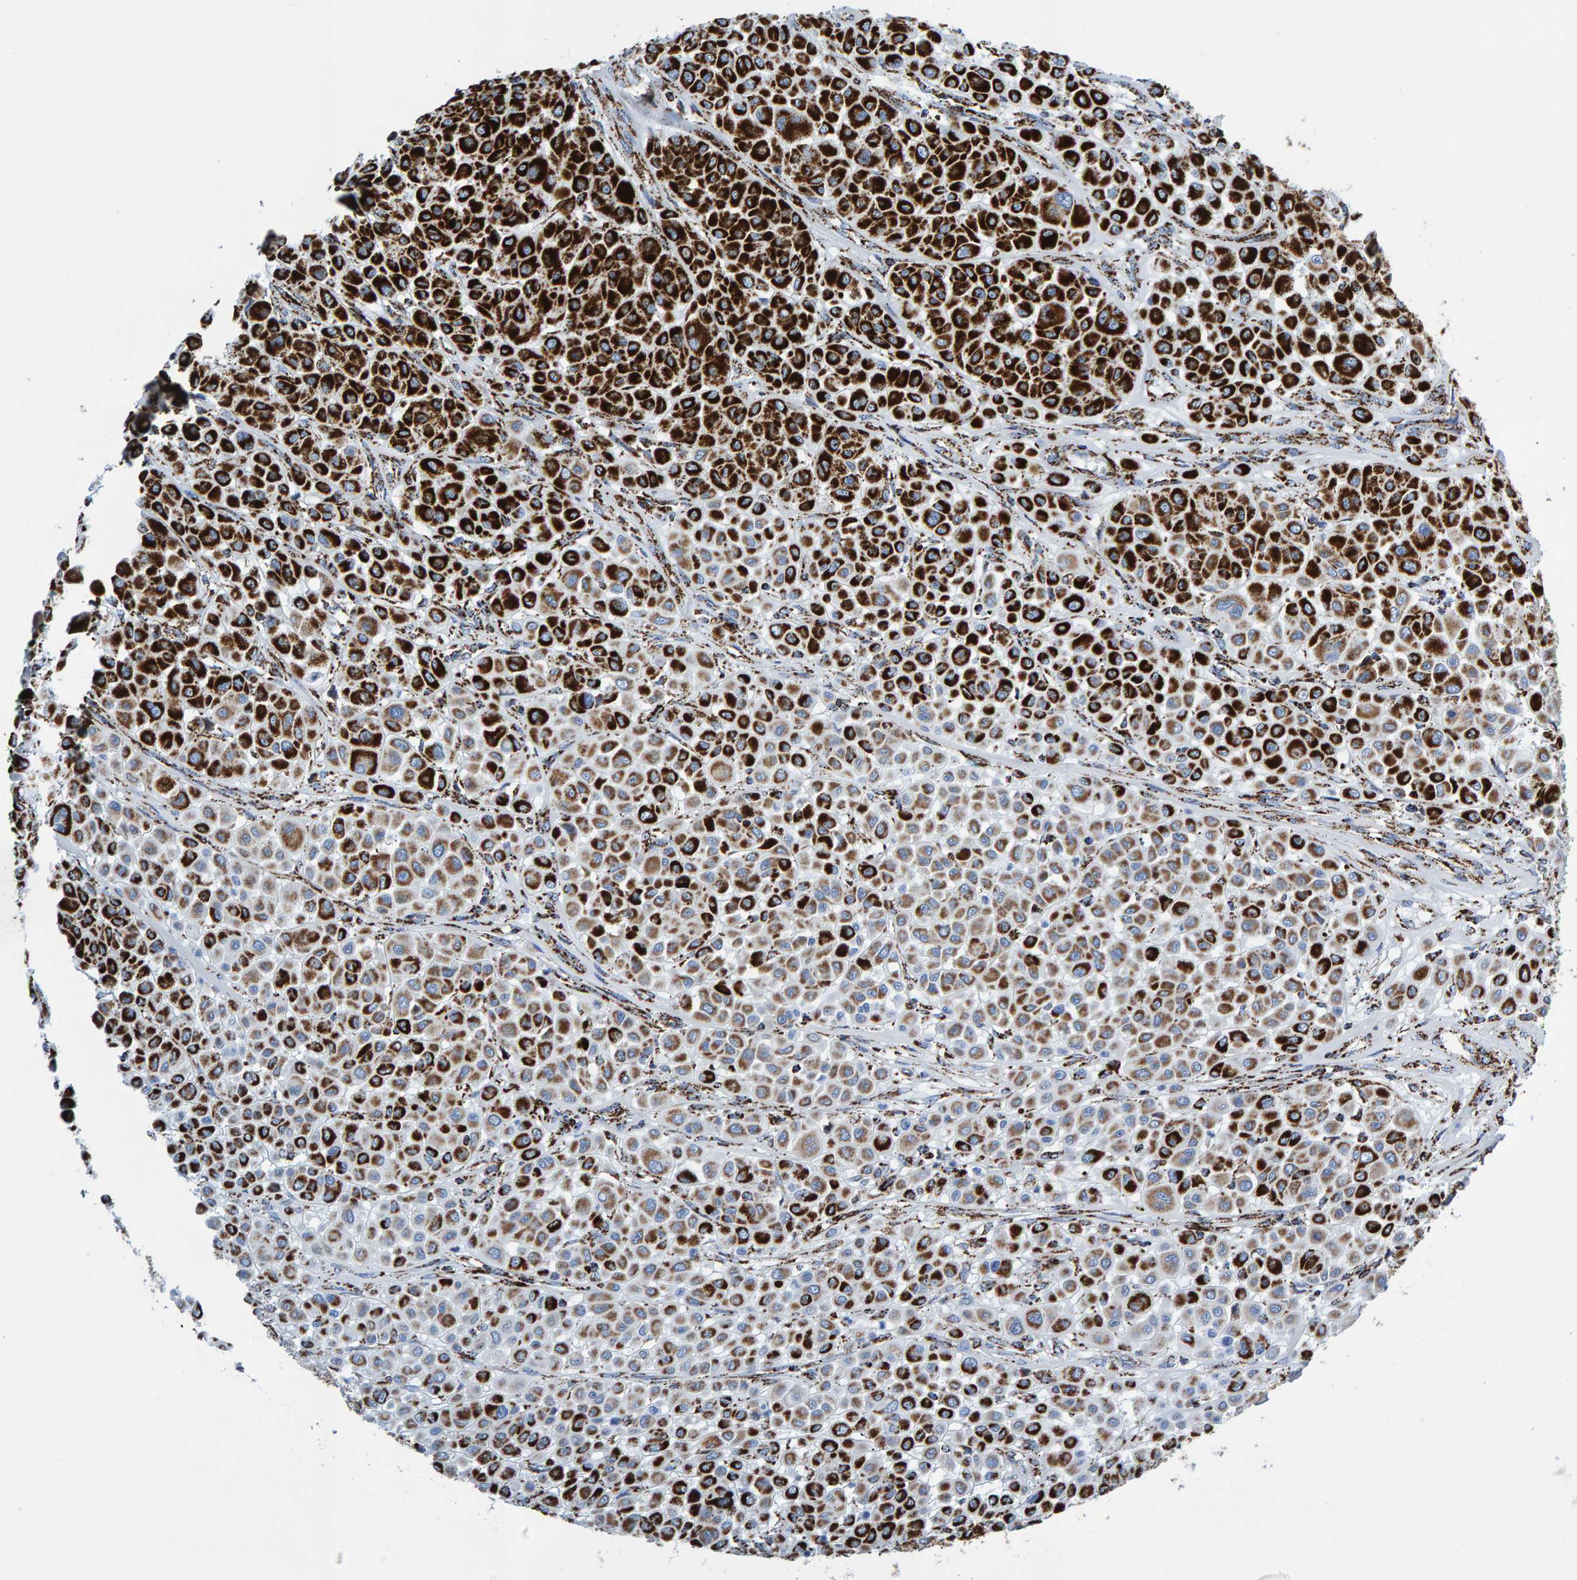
{"staining": {"intensity": "strong", "quantity": ">75%", "location": "cytoplasmic/membranous"}, "tissue": "melanoma", "cell_type": "Tumor cells", "image_type": "cancer", "snomed": [{"axis": "morphology", "description": "Malignant melanoma, Metastatic site"}, {"axis": "topography", "description": "Soft tissue"}], "caption": "Immunohistochemical staining of melanoma displays strong cytoplasmic/membranous protein positivity in approximately >75% of tumor cells. (IHC, brightfield microscopy, high magnification).", "gene": "ENSG00000262660", "patient": {"sex": "male", "age": 41}}